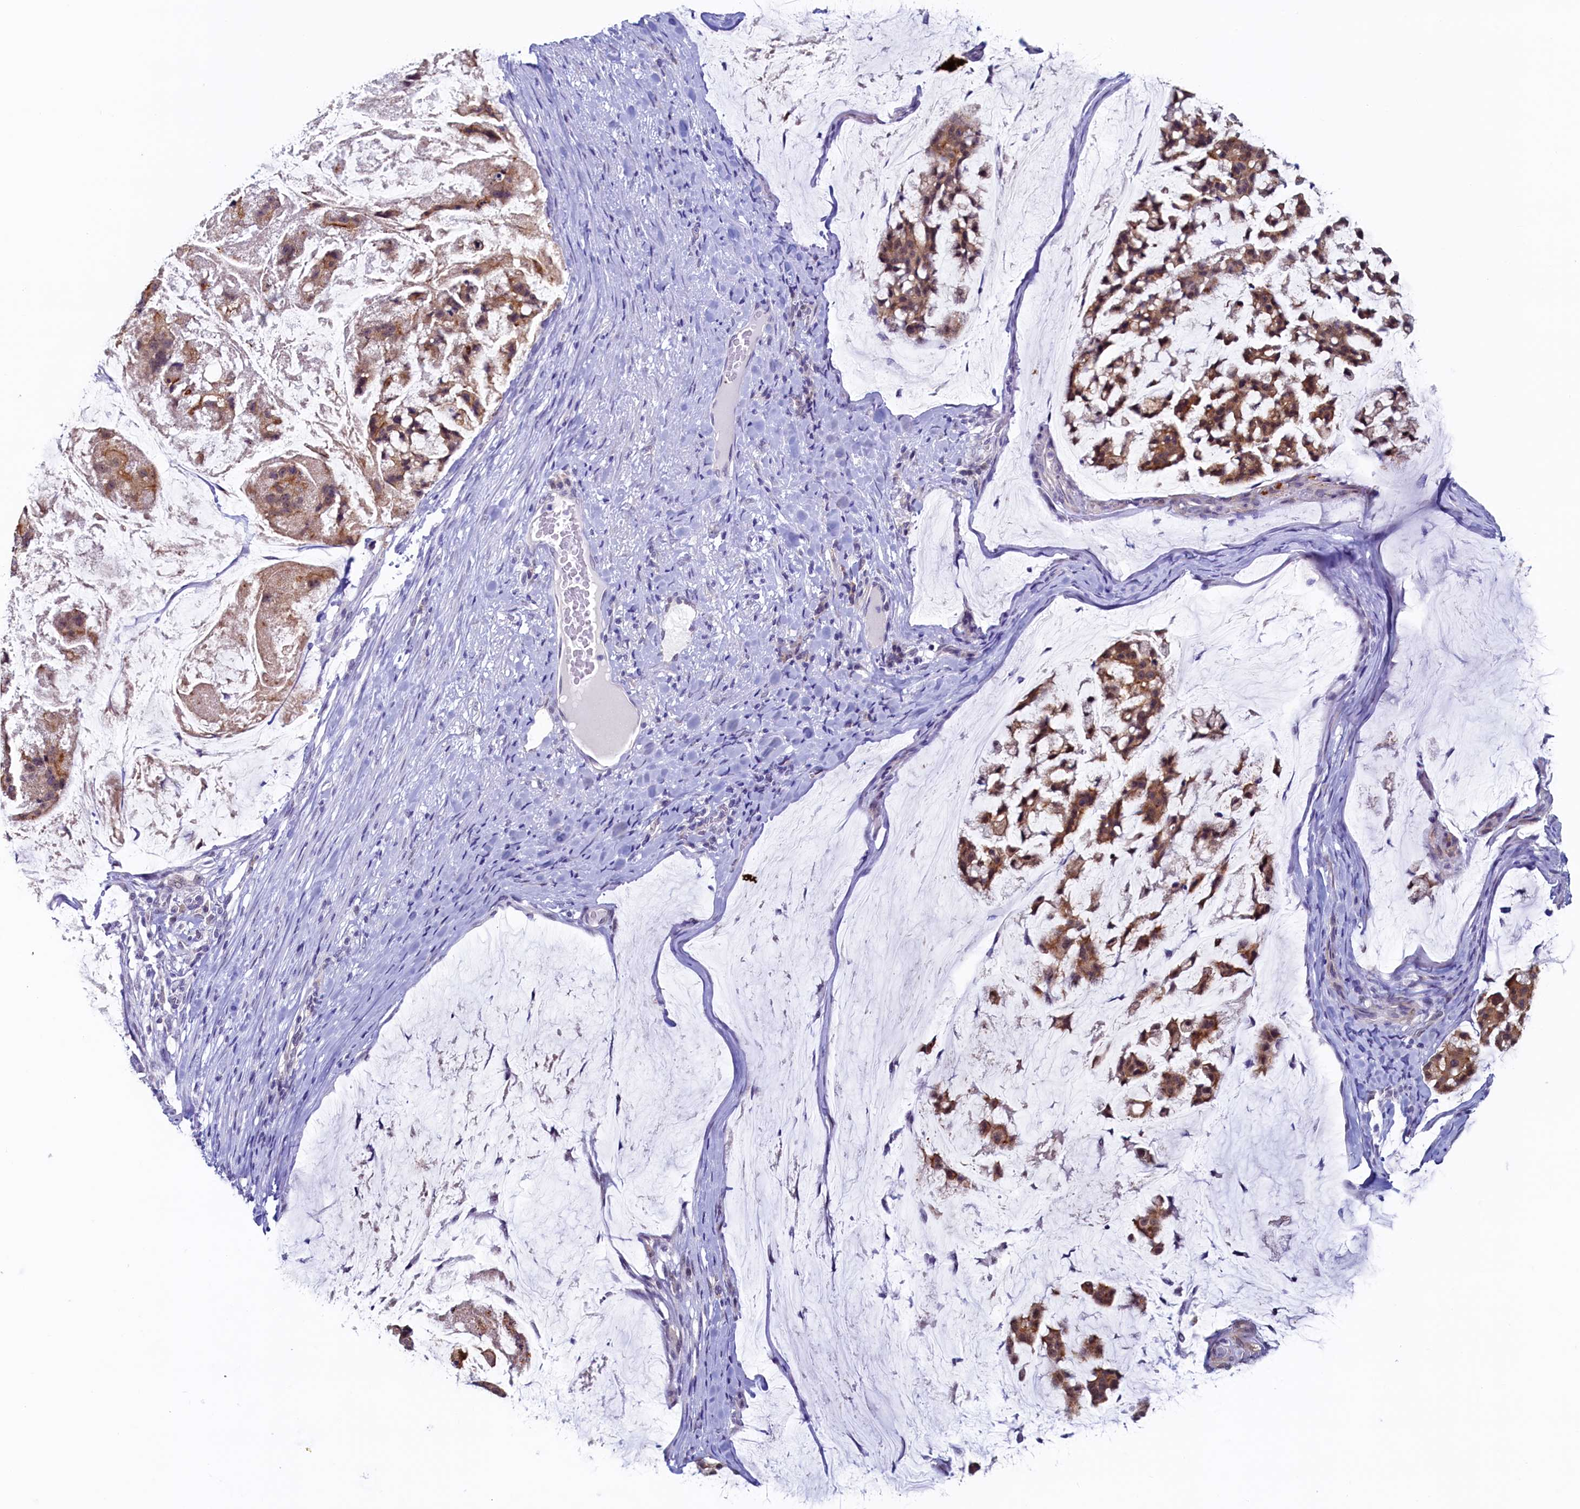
{"staining": {"intensity": "moderate", "quantity": ">75%", "location": "cytoplasmic/membranous,nuclear"}, "tissue": "stomach cancer", "cell_type": "Tumor cells", "image_type": "cancer", "snomed": [{"axis": "morphology", "description": "Adenocarcinoma, NOS"}, {"axis": "topography", "description": "Stomach, lower"}], "caption": "DAB (3,3'-diaminobenzidine) immunohistochemical staining of human stomach adenocarcinoma reveals moderate cytoplasmic/membranous and nuclear protein expression in approximately >75% of tumor cells.", "gene": "PACSIN3", "patient": {"sex": "male", "age": 67}}